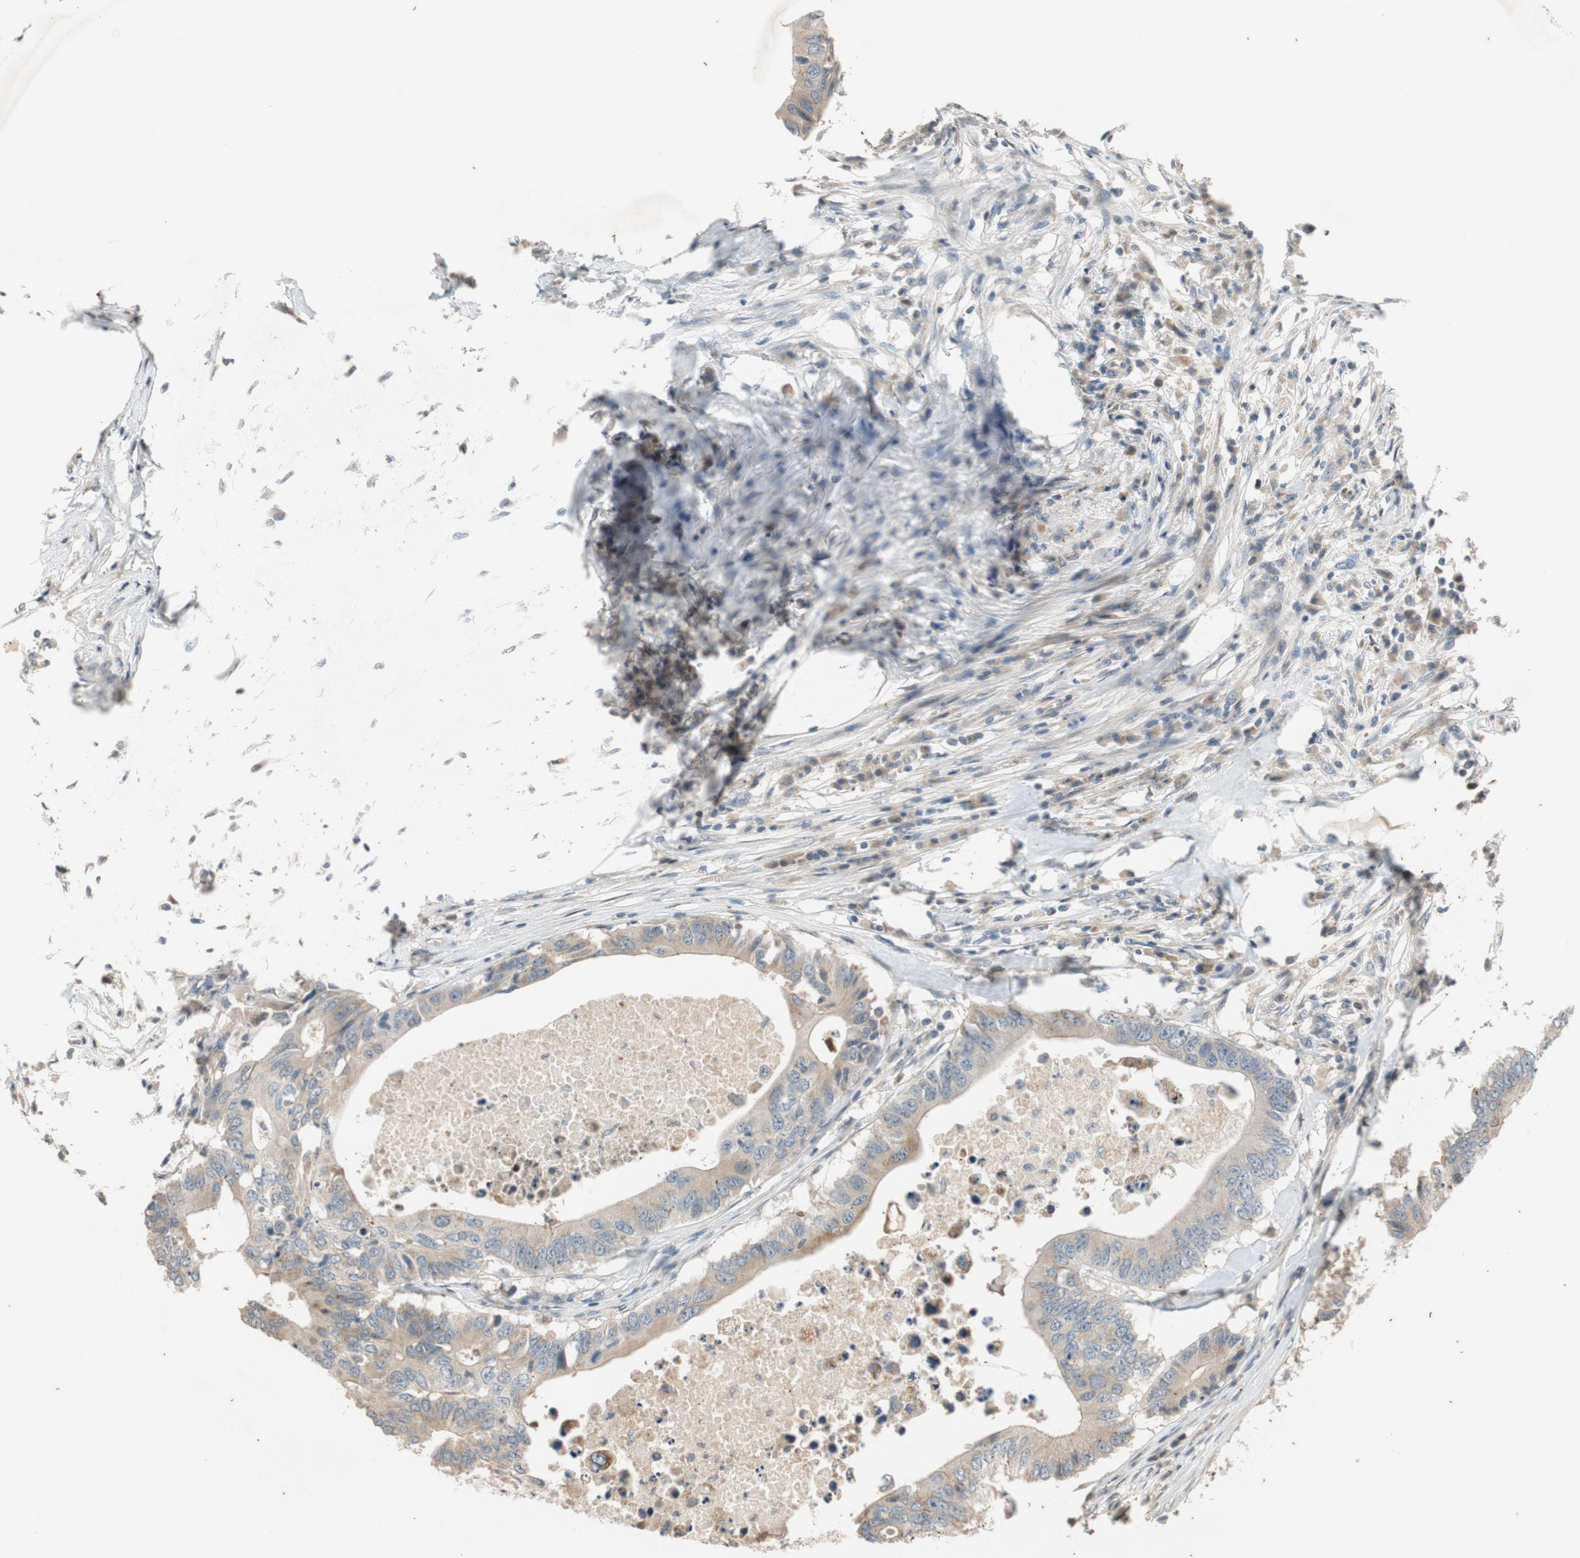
{"staining": {"intensity": "weak", "quantity": ">75%", "location": "cytoplasmic/membranous"}, "tissue": "colorectal cancer", "cell_type": "Tumor cells", "image_type": "cancer", "snomed": [{"axis": "morphology", "description": "Adenocarcinoma, NOS"}, {"axis": "topography", "description": "Colon"}], "caption": "The micrograph demonstrates staining of colorectal adenocarcinoma, revealing weak cytoplasmic/membranous protein staining (brown color) within tumor cells. (IHC, brightfield microscopy, high magnification).", "gene": "ATP2C1", "patient": {"sex": "male", "age": 71}}